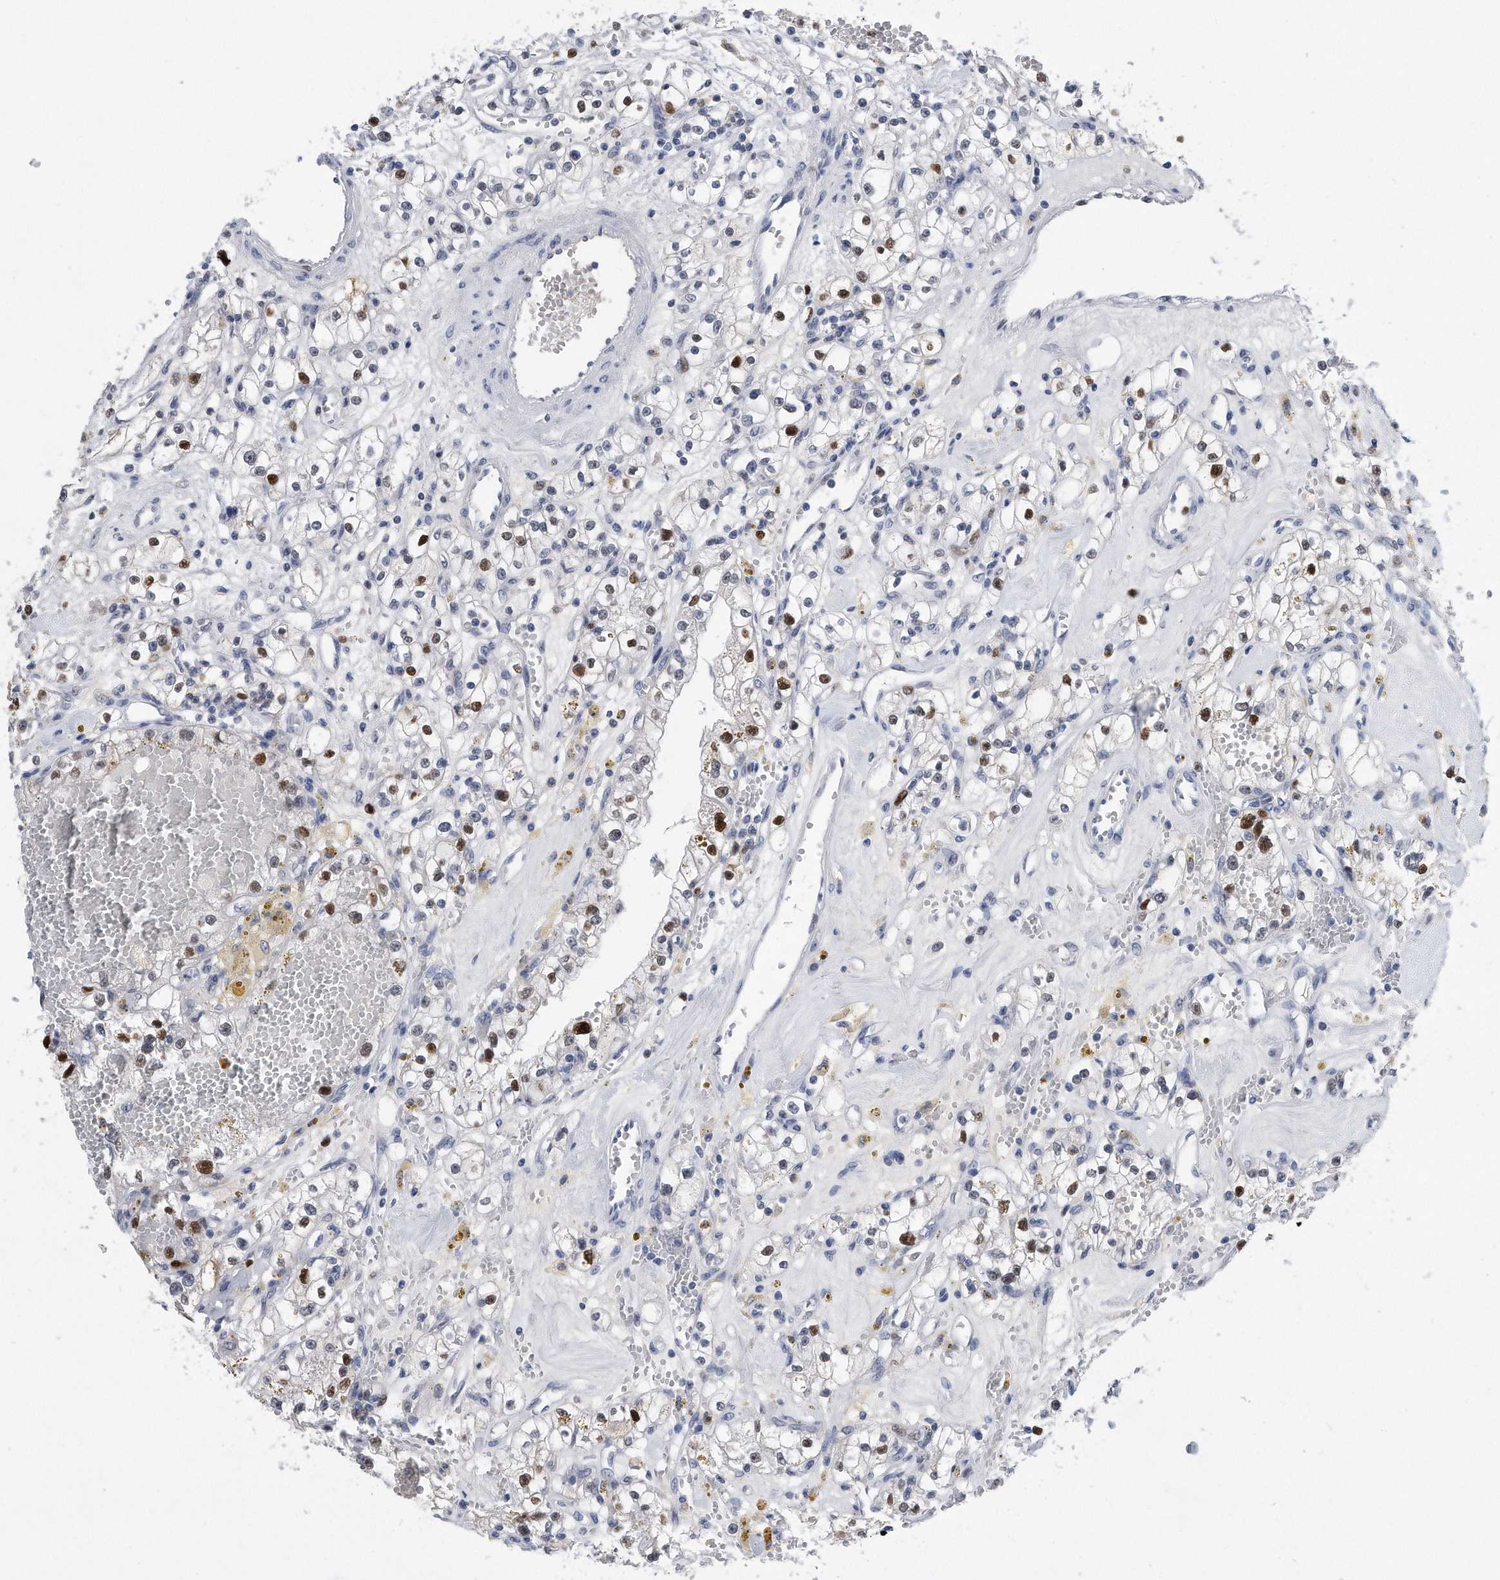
{"staining": {"intensity": "strong", "quantity": "<25%", "location": "nuclear"}, "tissue": "renal cancer", "cell_type": "Tumor cells", "image_type": "cancer", "snomed": [{"axis": "morphology", "description": "Adenocarcinoma, NOS"}, {"axis": "topography", "description": "Kidney"}], "caption": "Human adenocarcinoma (renal) stained with a brown dye exhibits strong nuclear positive expression in approximately <25% of tumor cells.", "gene": "PCNA", "patient": {"sex": "male", "age": 56}}